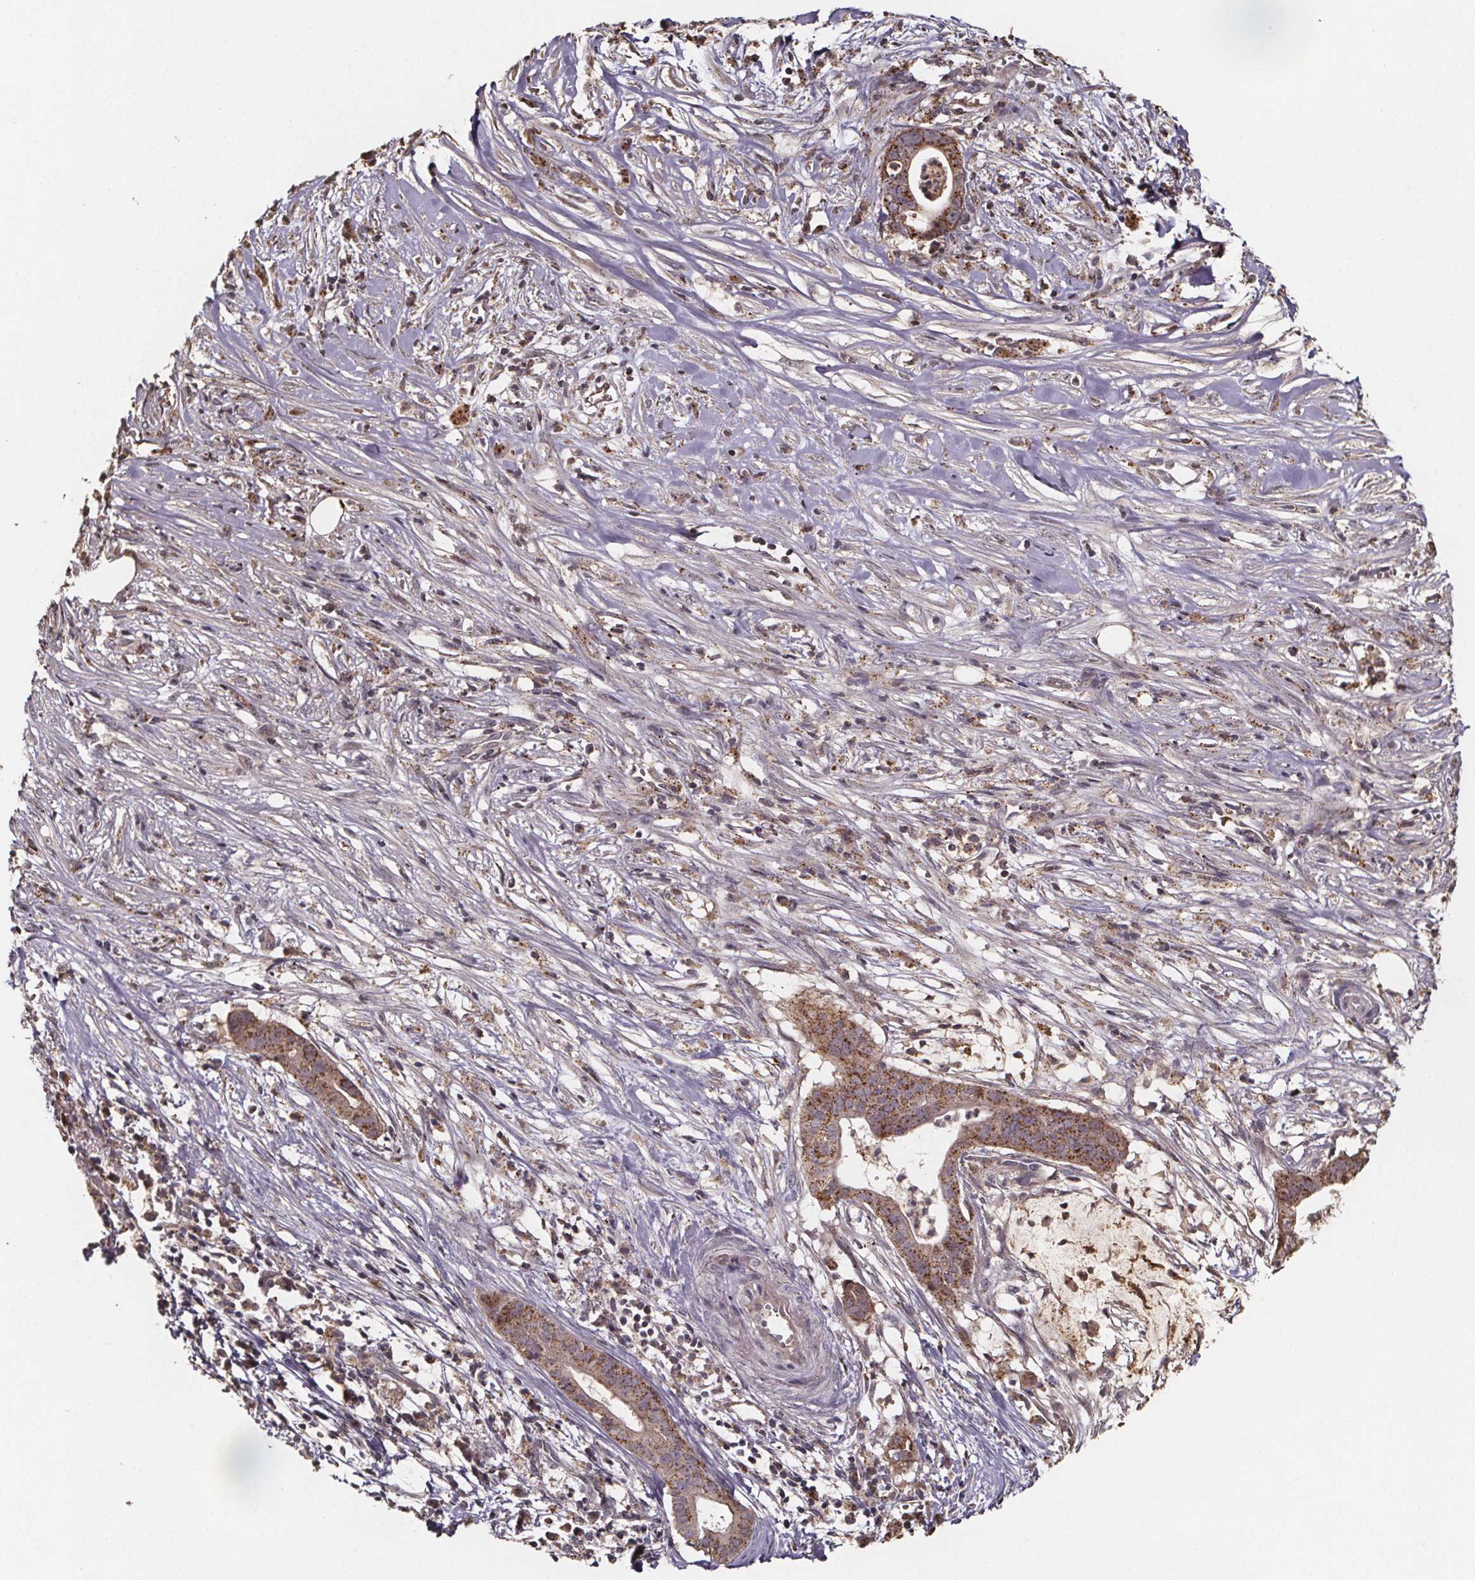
{"staining": {"intensity": "strong", "quantity": ">75%", "location": "cytoplasmic/membranous"}, "tissue": "pancreatic cancer", "cell_type": "Tumor cells", "image_type": "cancer", "snomed": [{"axis": "morphology", "description": "Adenocarcinoma, NOS"}, {"axis": "topography", "description": "Pancreas"}], "caption": "Pancreatic cancer (adenocarcinoma) stained with IHC reveals strong cytoplasmic/membranous staining in approximately >75% of tumor cells. The staining was performed using DAB, with brown indicating positive protein expression. Nuclei are stained blue with hematoxylin.", "gene": "ZNF879", "patient": {"sex": "male", "age": 61}}